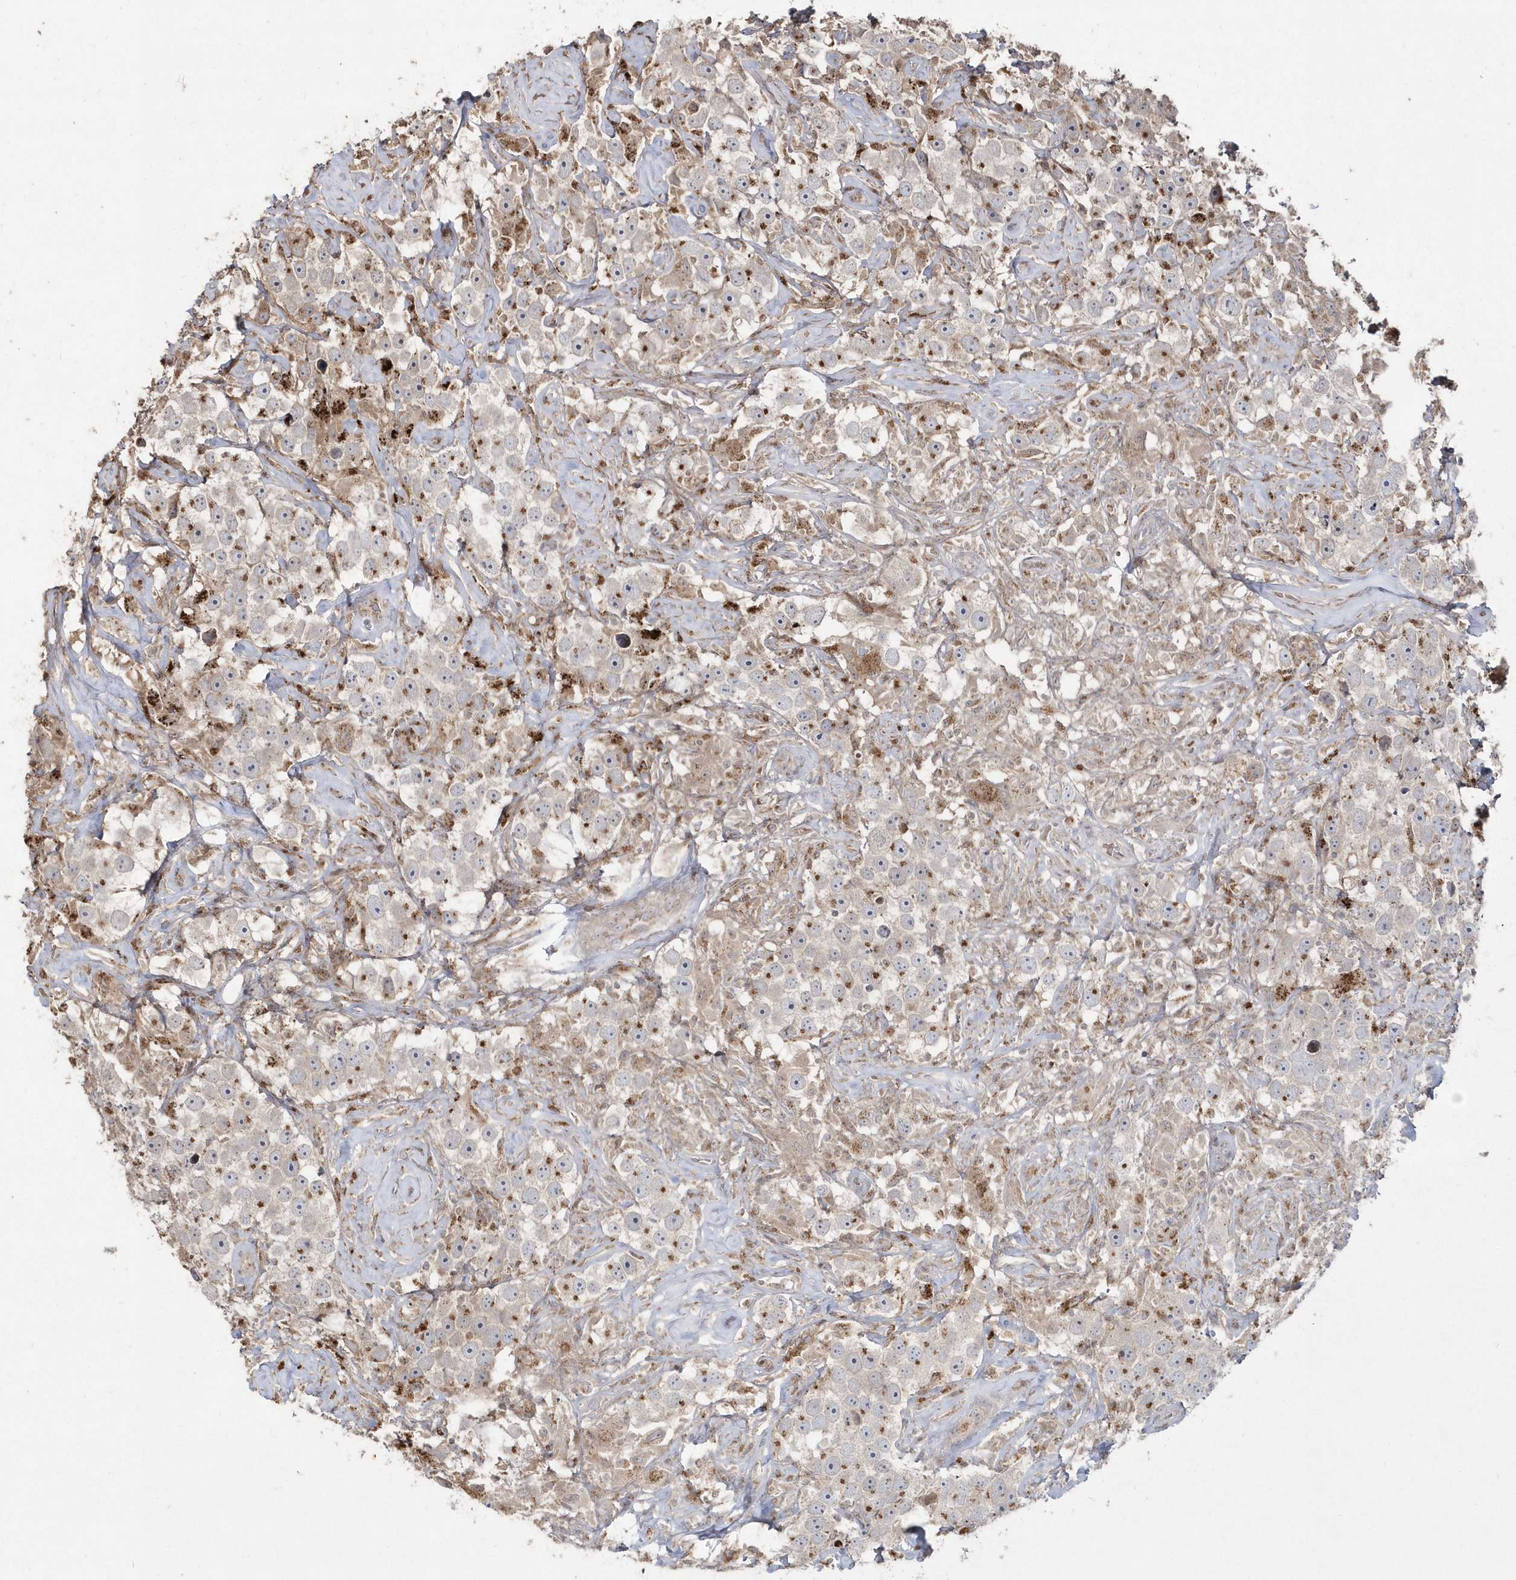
{"staining": {"intensity": "weak", "quantity": "<25%", "location": "cytoplasmic/membranous"}, "tissue": "testis cancer", "cell_type": "Tumor cells", "image_type": "cancer", "snomed": [{"axis": "morphology", "description": "Seminoma, NOS"}, {"axis": "topography", "description": "Testis"}], "caption": "DAB immunohistochemical staining of seminoma (testis) displays no significant expression in tumor cells. (DAB (3,3'-diaminobenzidine) immunohistochemistry (IHC), high magnification).", "gene": "GEMIN6", "patient": {"sex": "male", "age": 49}}